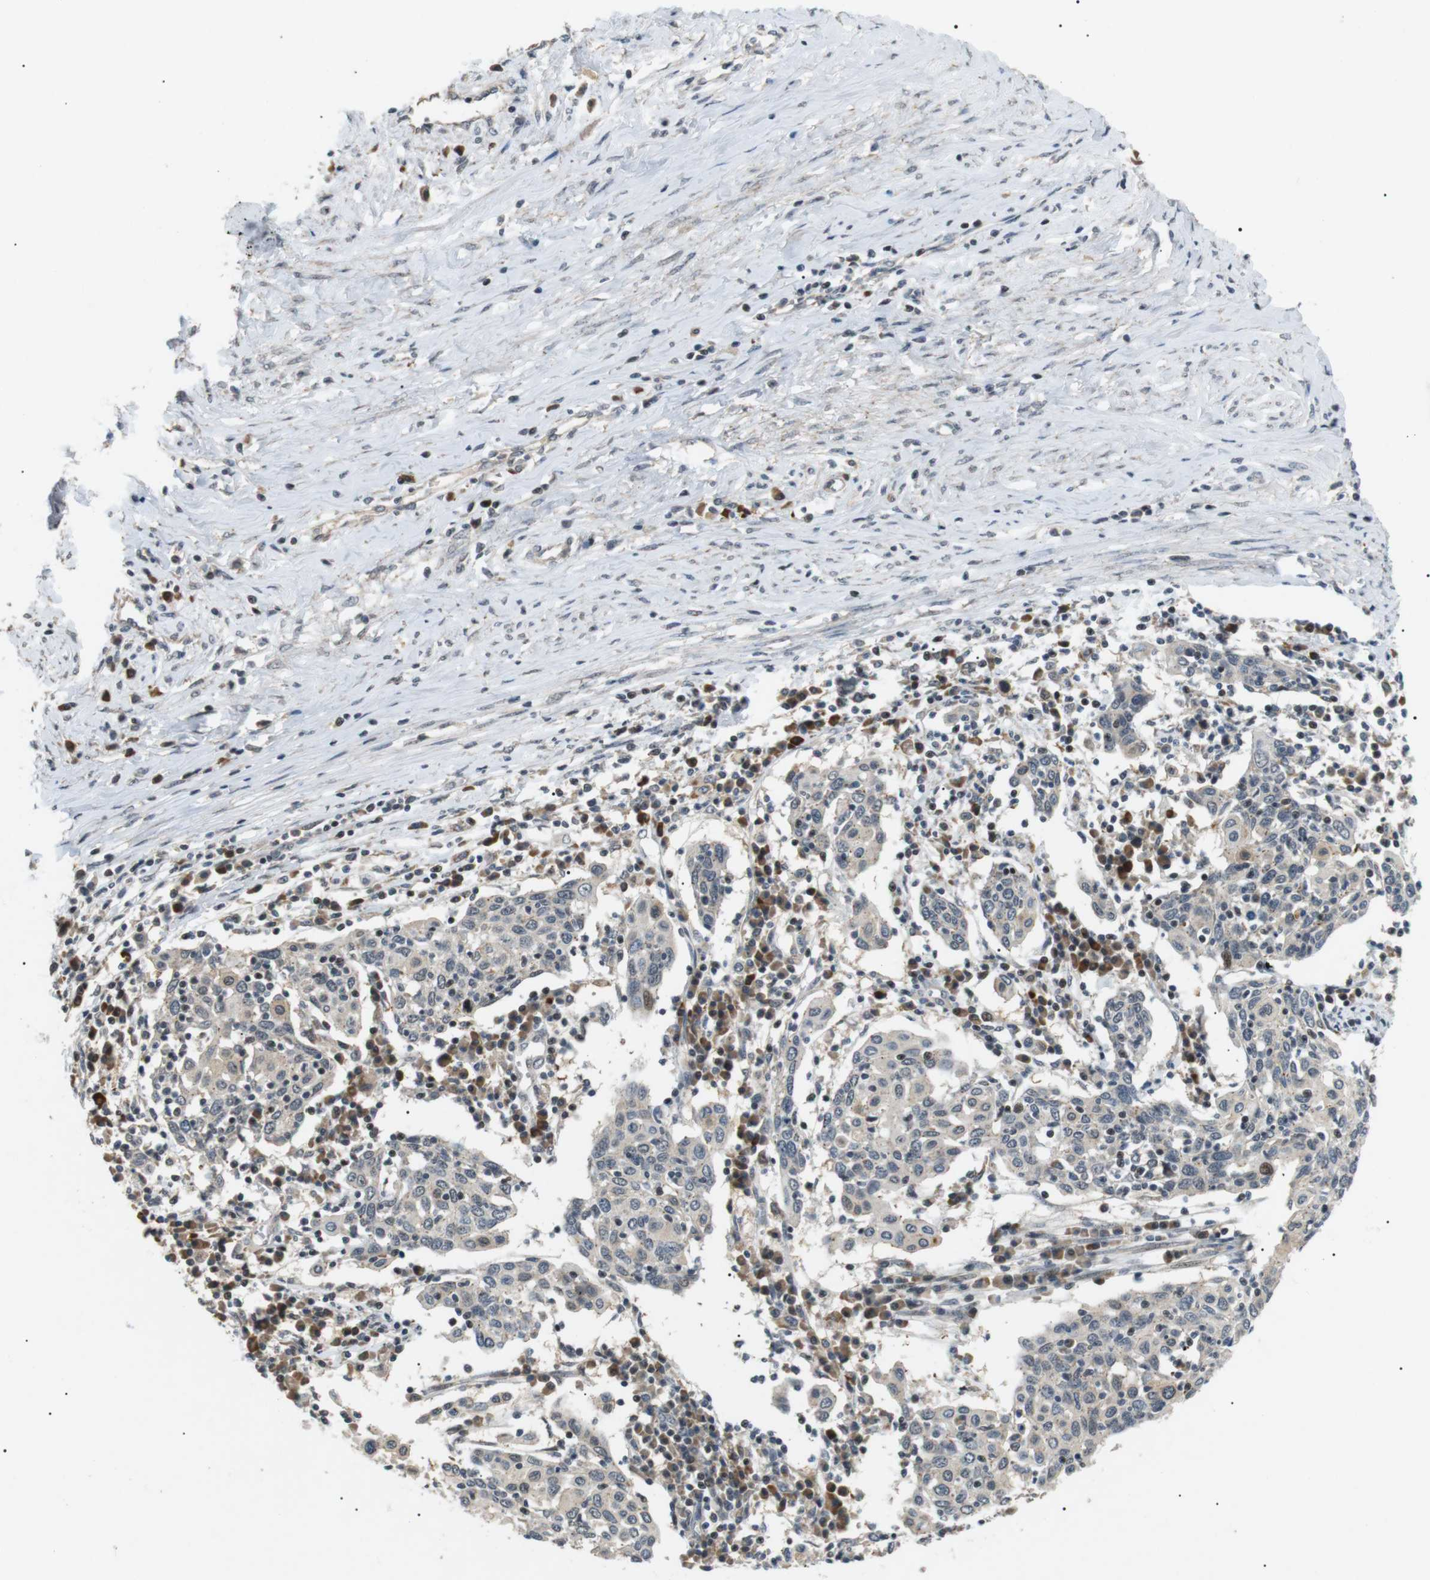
{"staining": {"intensity": "negative", "quantity": "none", "location": "none"}, "tissue": "cervical cancer", "cell_type": "Tumor cells", "image_type": "cancer", "snomed": [{"axis": "morphology", "description": "Squamous cell carcinoma, NOS"}, {"axis": "topography", "description": "Cervix"}], "caption": "High power microscopy micrograph of an immunohistochemistry micrograph of cervical cancer (squamous cell carcinoma), revealing no significant staining in tumor cells.", "gene": "HSPA13", "patient": {"sex": "female", "age": 40}}